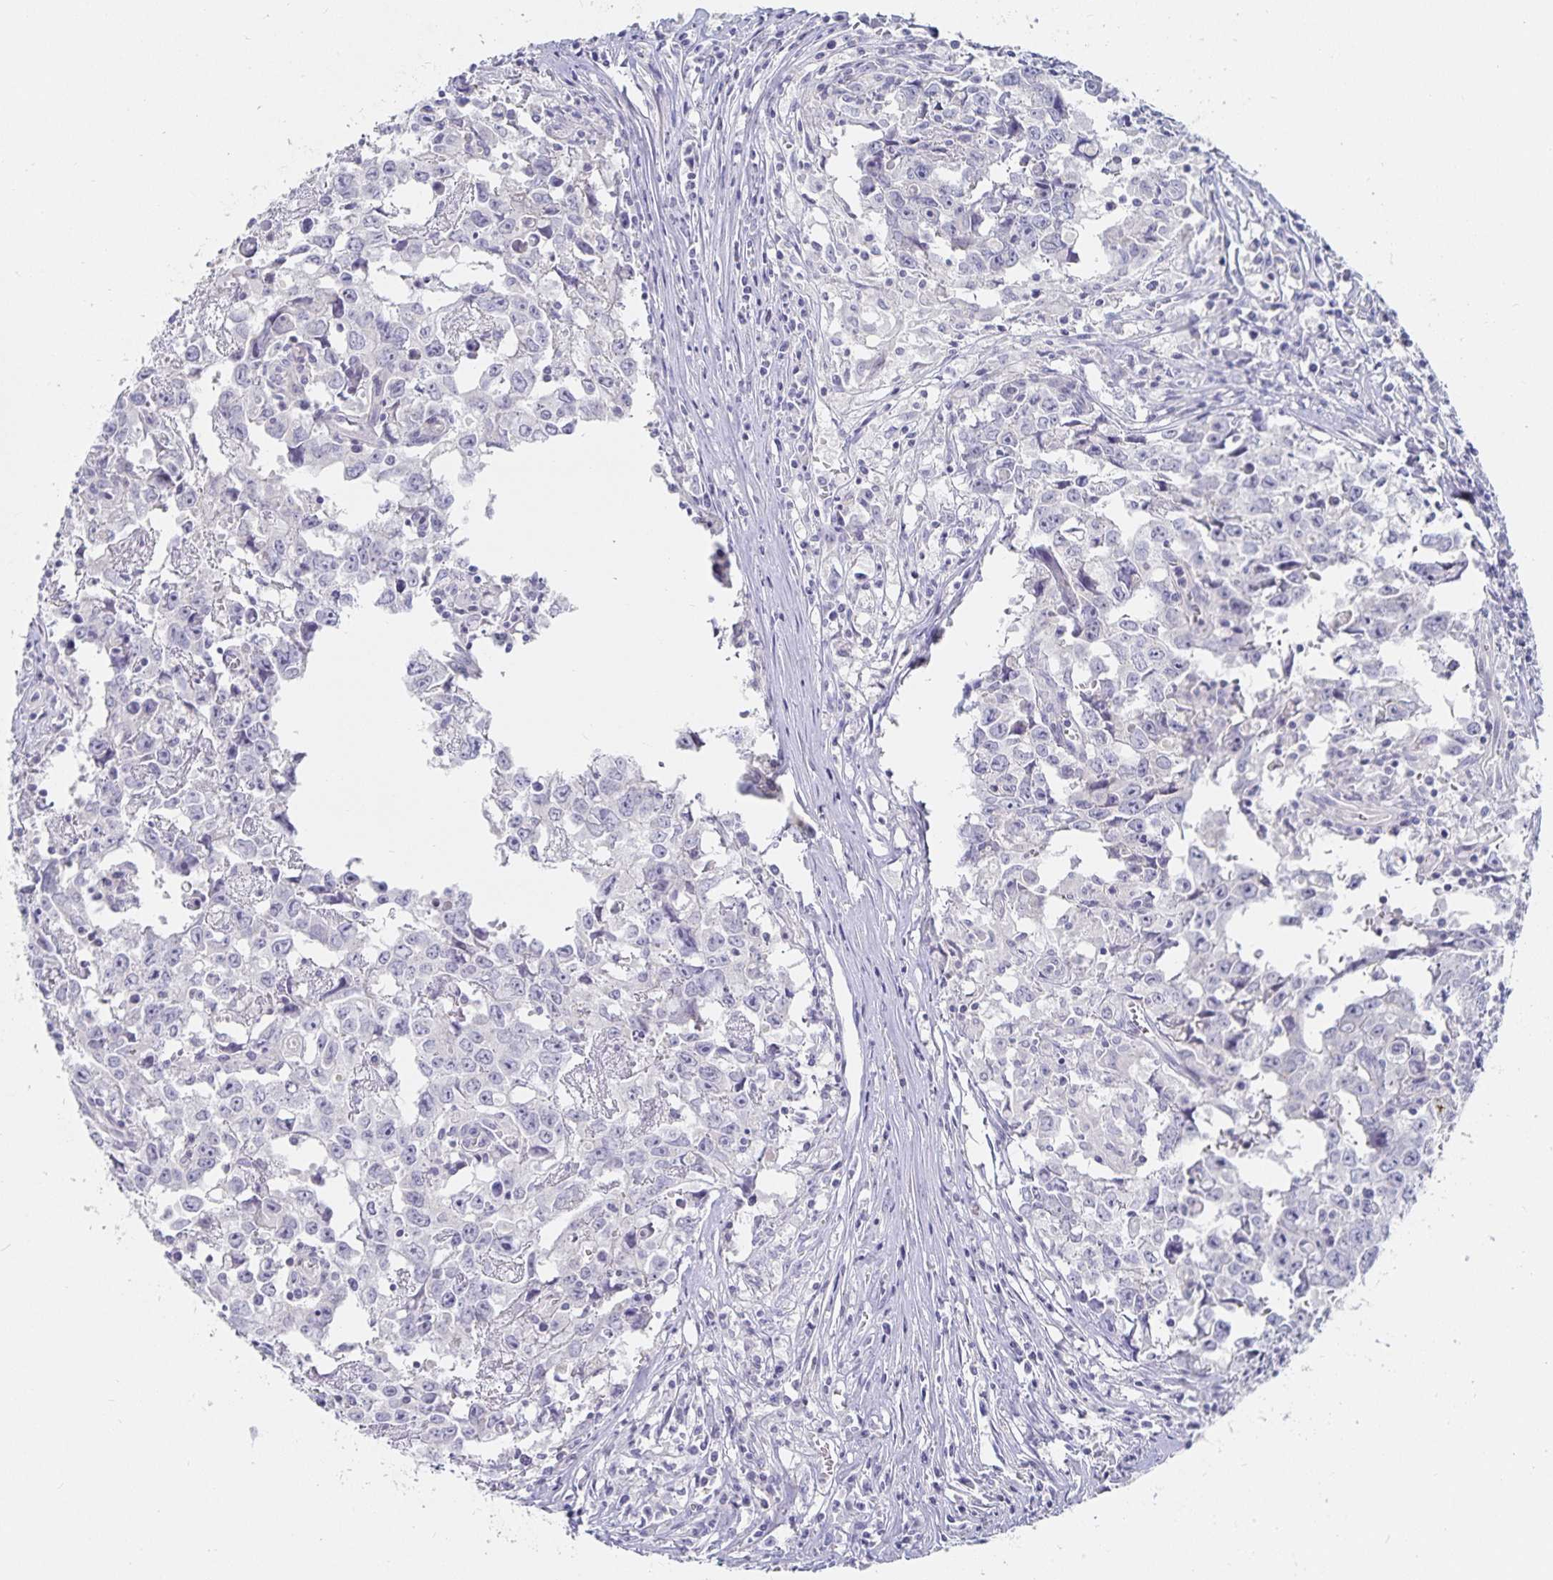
{"staining": {"intensity": "negative", "quantity": "none", "location": "none"}, "tissue": "testis cancer", "cell_type": "Tumor cells", "image_type": "cancer", "snomed": [{"axis": "morphology", "description": "Carcinoma, Embryonal, NOS"}, {"axis": "topography", "description": "Testis"}], "caption": "High power microscopy micrograph of an IHC image of embryonal carcinoma (testis), revealing no significant expression in tumor cells.", "gene": "SFTPA1", "patient": {"sex": "male", "age": 22}}